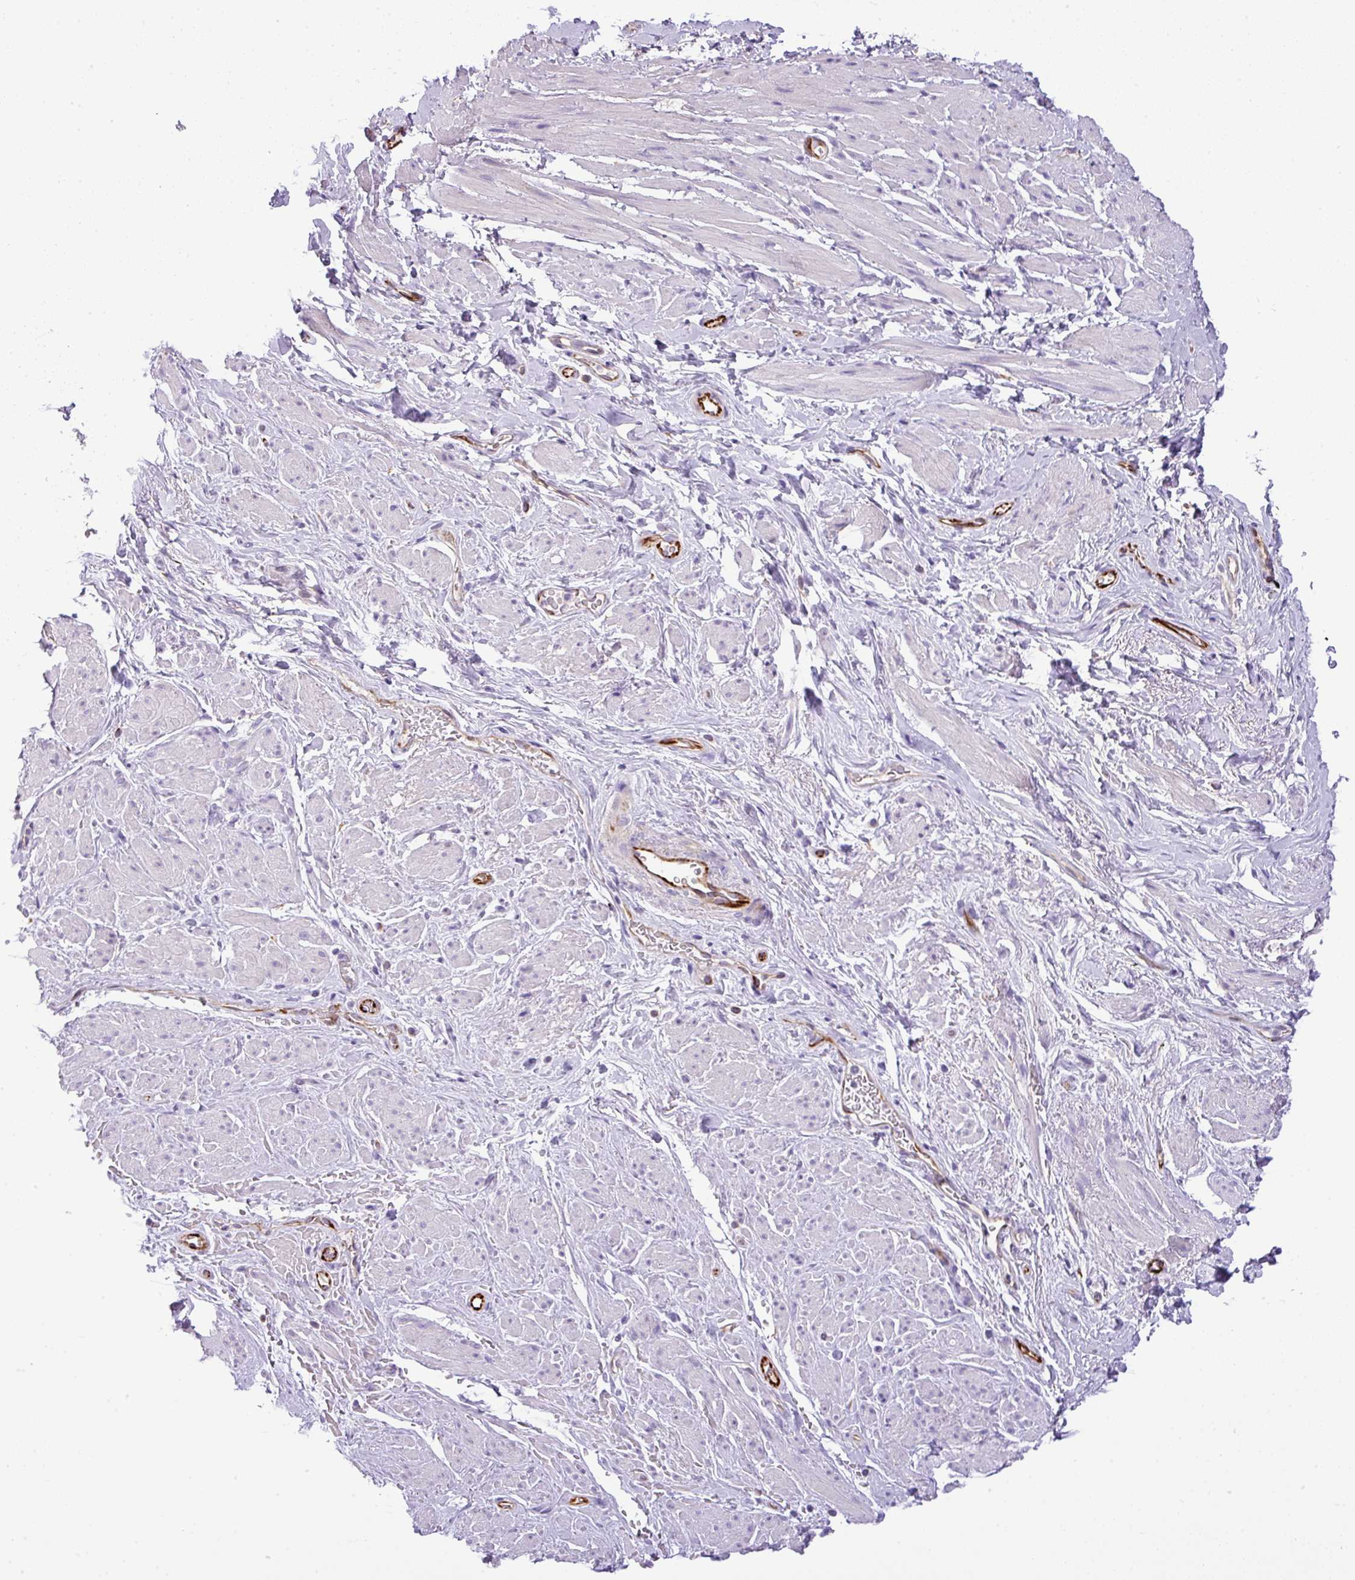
{"staining": {"intensity": "negative", "quantity": "none", "location": "none"}, "tissue": "smooth muscle", "cell_type": "Smooth muscle cells", "image_type": "normal", "snomed": [{"axis": "morphology", "description": "Normal tissue, NOS"}, {"axis": "topography", "description": "Smooth muscle"}, {"axis": "topography", "description": "Peripheral nerve tissue"}], "caption": "Smooth muscle stained for a protein using IHC displays no expression smooth muscle cells.", "gene": "ENSG00000273748", "patient": {"sex": "male", "age": 69}}